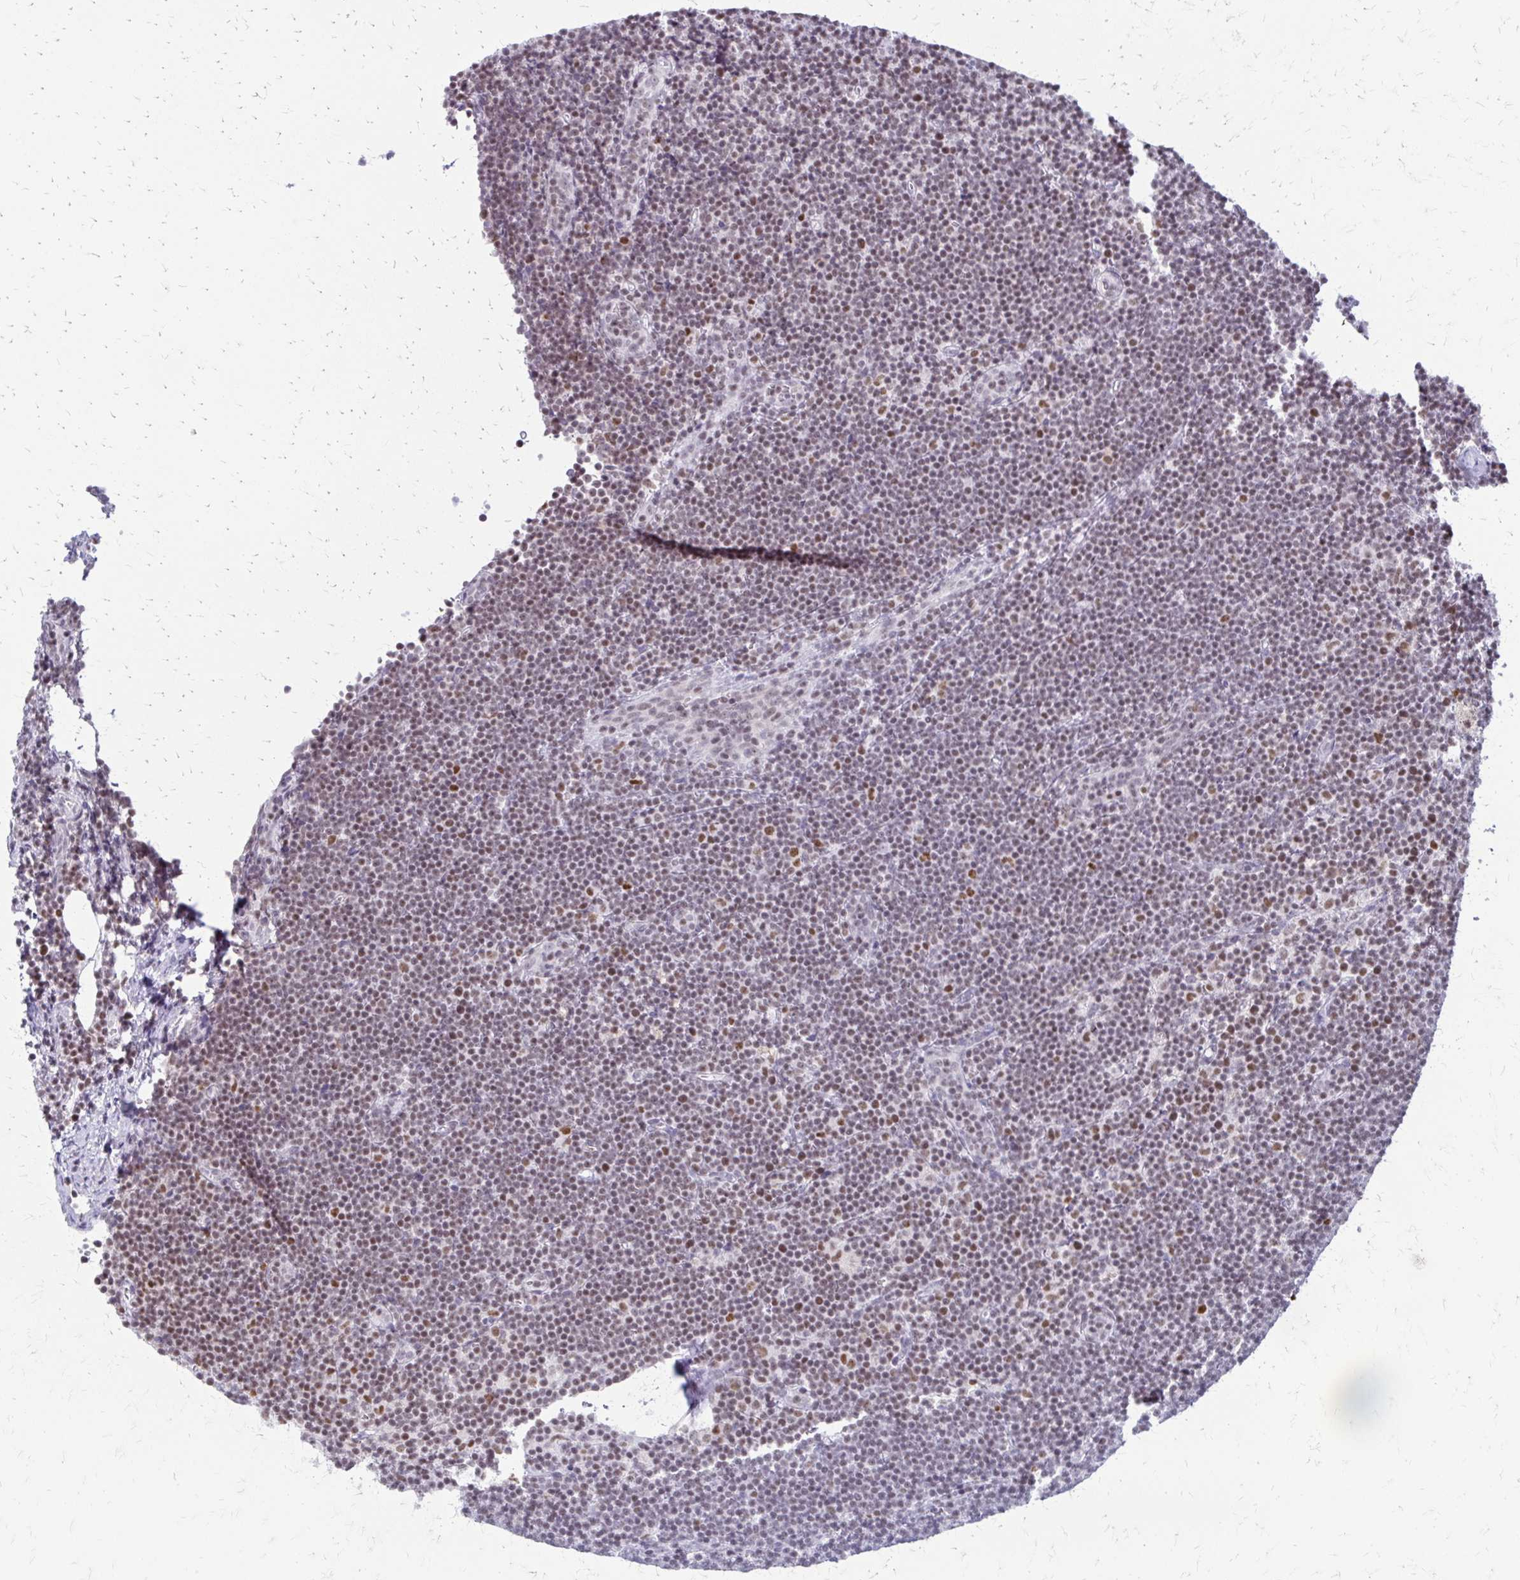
{"staining": {"intensity": "moderate", "quantity": "25%-75%", "location": "nuclear"}, "tissue": "lymphoma", "cell_type": "Tumor cells", "image_type": "cancer", "snomed": [{"axis": "morphology", "description": "Malignant lymphoma, non-Hodgkin's type, Low grade"}, {"axis": "topography", "description": "Lymph node"}], "caption": "Protein expression analysis of lymphoma demonstrates moderate nuclear expression in approximately 25%-75% of tumor cells.", "gene": "EED", "patient": {"sex": "female", "age": 73}}